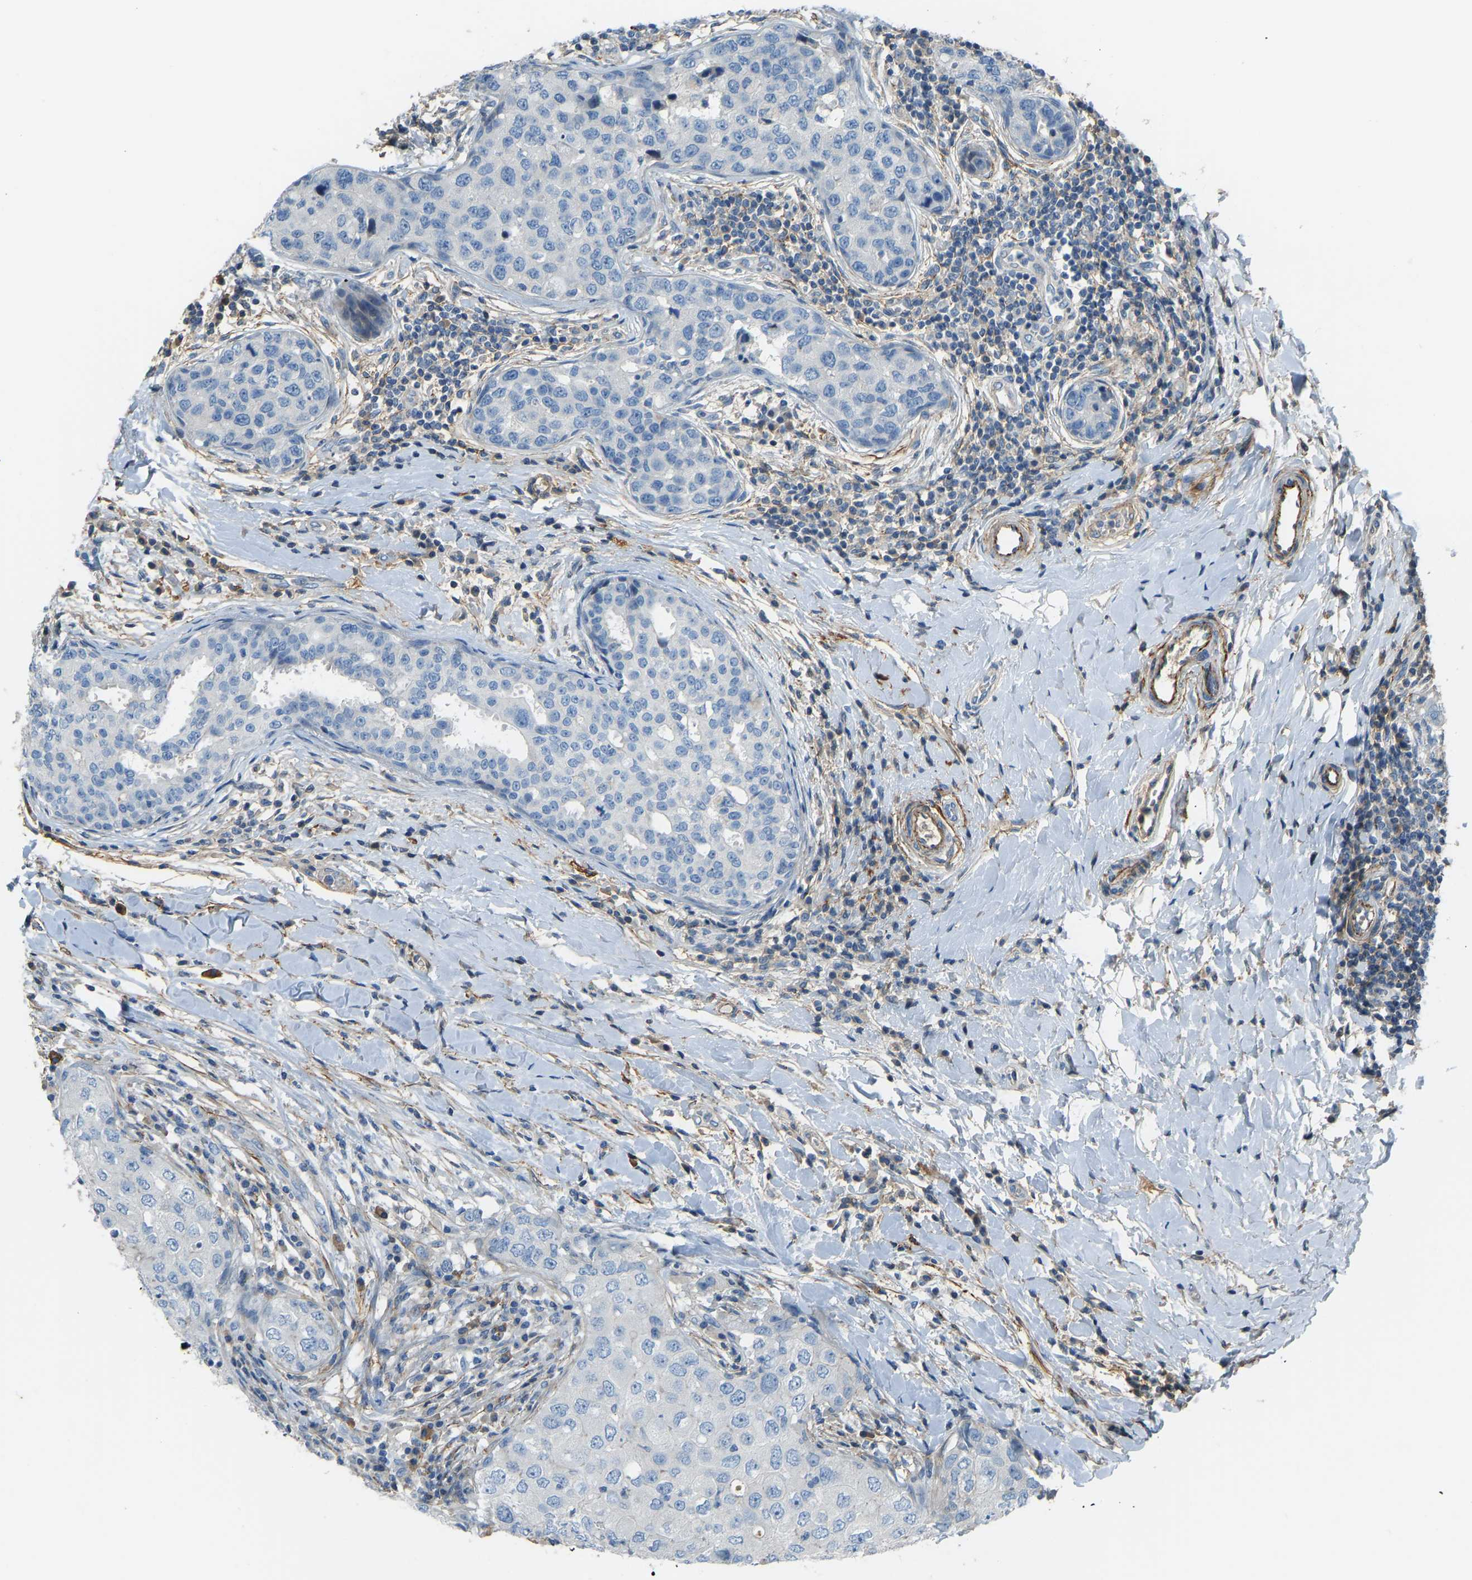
{"staining": {"intensity": "negative", "quantity": "none", "location": "none"}, "tissue": "breast cancer", "cell_type": "Tumor cells", "image_type": "cancer", "snomed": [{"axis": "morphology", "description": "Duct carcinoma"}, {"axis": "topography", "description": "Breast"}], "caption": "Immunohistochemical staining of breast cancer (intraductal carcinoma) exhibits no significant expression in tumor cells. The staining was performed using DAB (3,3'-diaminobenzidine) to visualize the protein expression in brown, while the nuclei were stained in blue with hematoxylin (Magnification: 20x).", "gene": "FBLN2", "patient": {"sex": "female", "age": 27}}